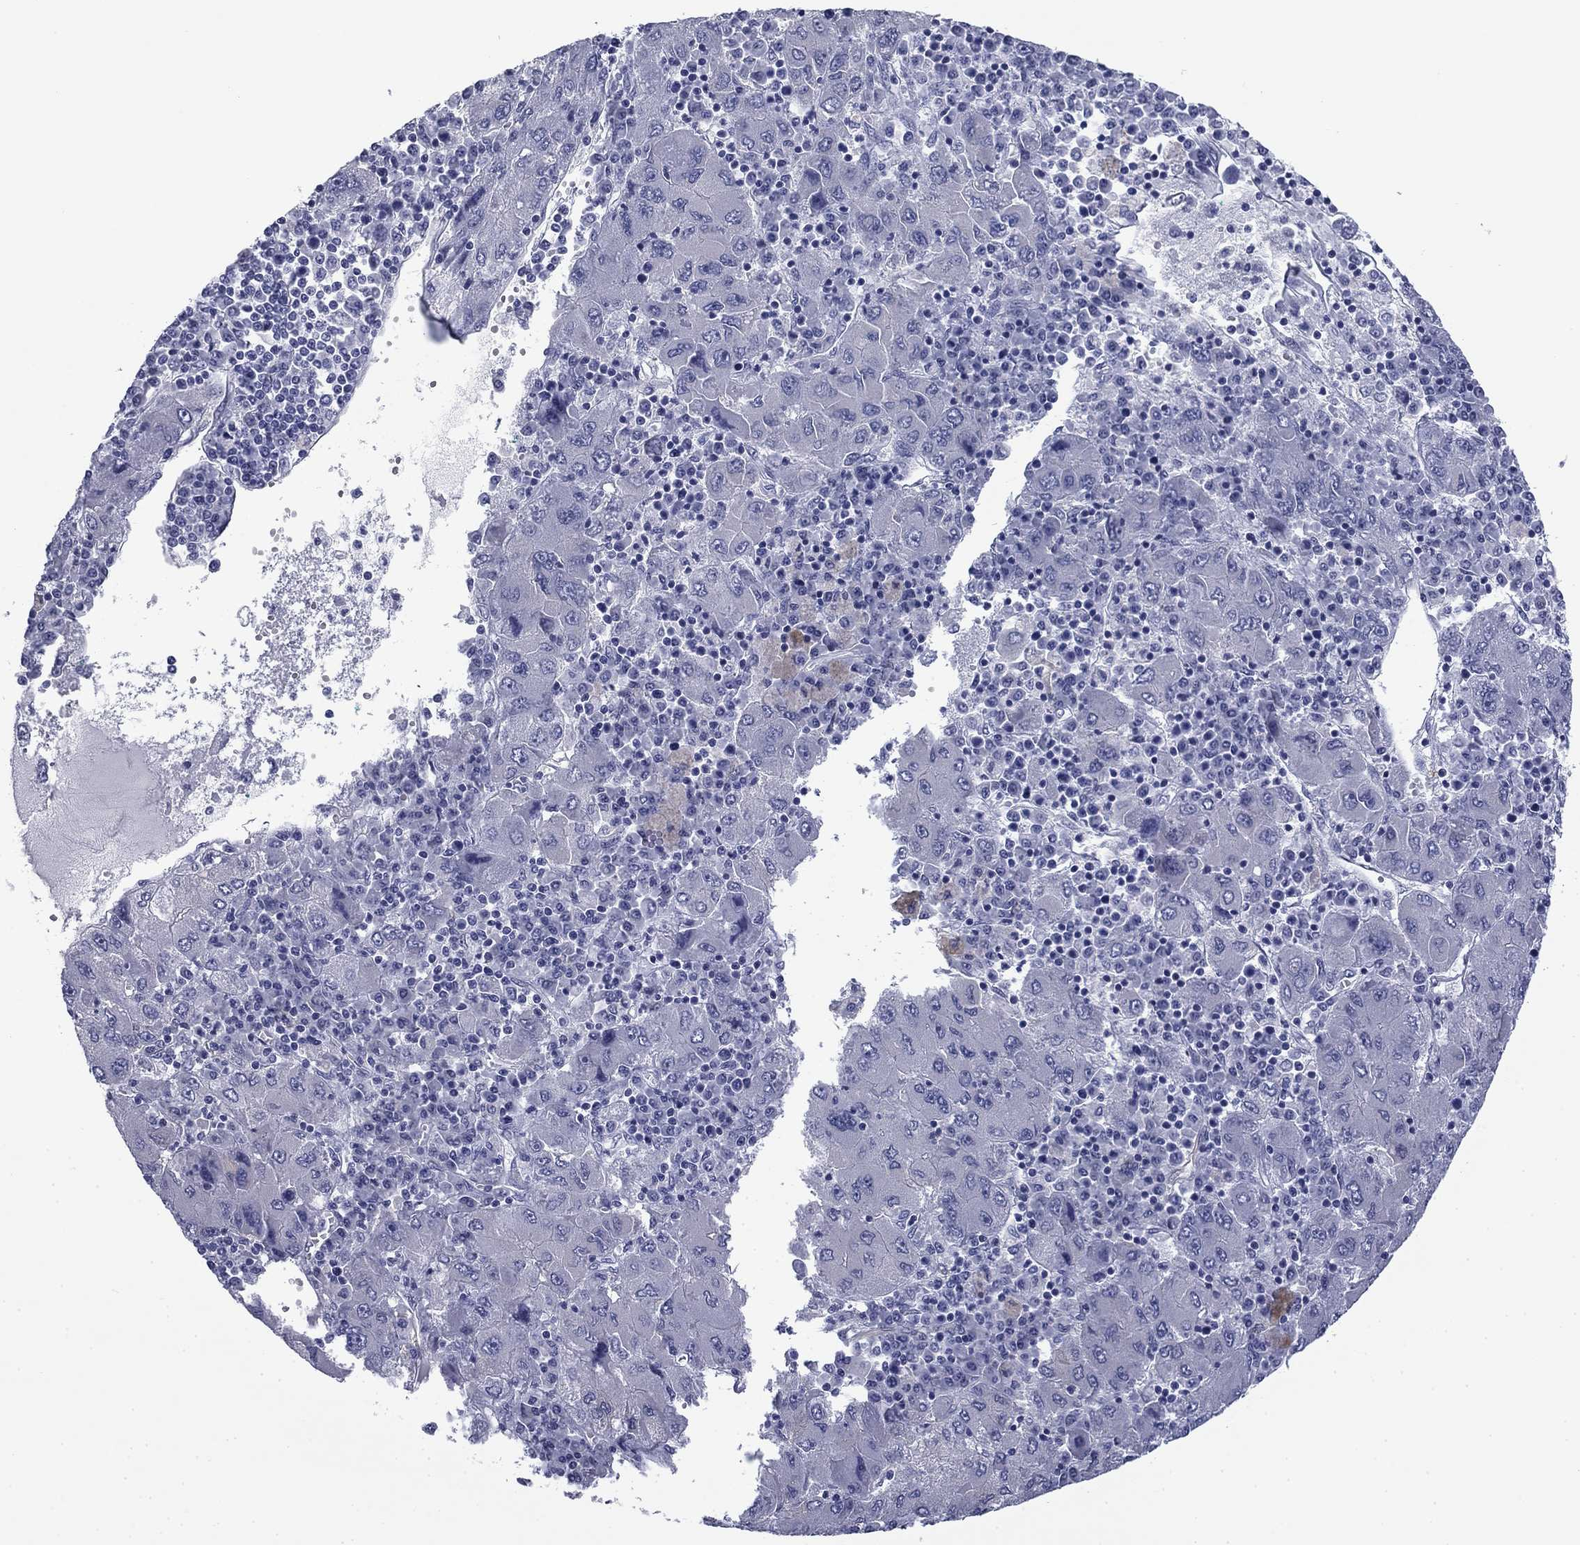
{"staining": {"intensity": "negative", "quantity": "none", "location": "none"}, "tissue": "liver cancer", "cell_type": "Tumor cells", "image_type": "cancer", "snomed": [{"axis": "morphology", "description": "Carcinoma, Hepatocellular, NOS"}, {"axis": "topography", "description": "Liver"}], "caption": "Human liver cancer (hepatocellular carcinoma) stained for a protein using immunohistochemistry (IHC) shows no staining in tumor cells.", "gene": "BCL2L14", "patient": {"sex": "male", "age": 75}}